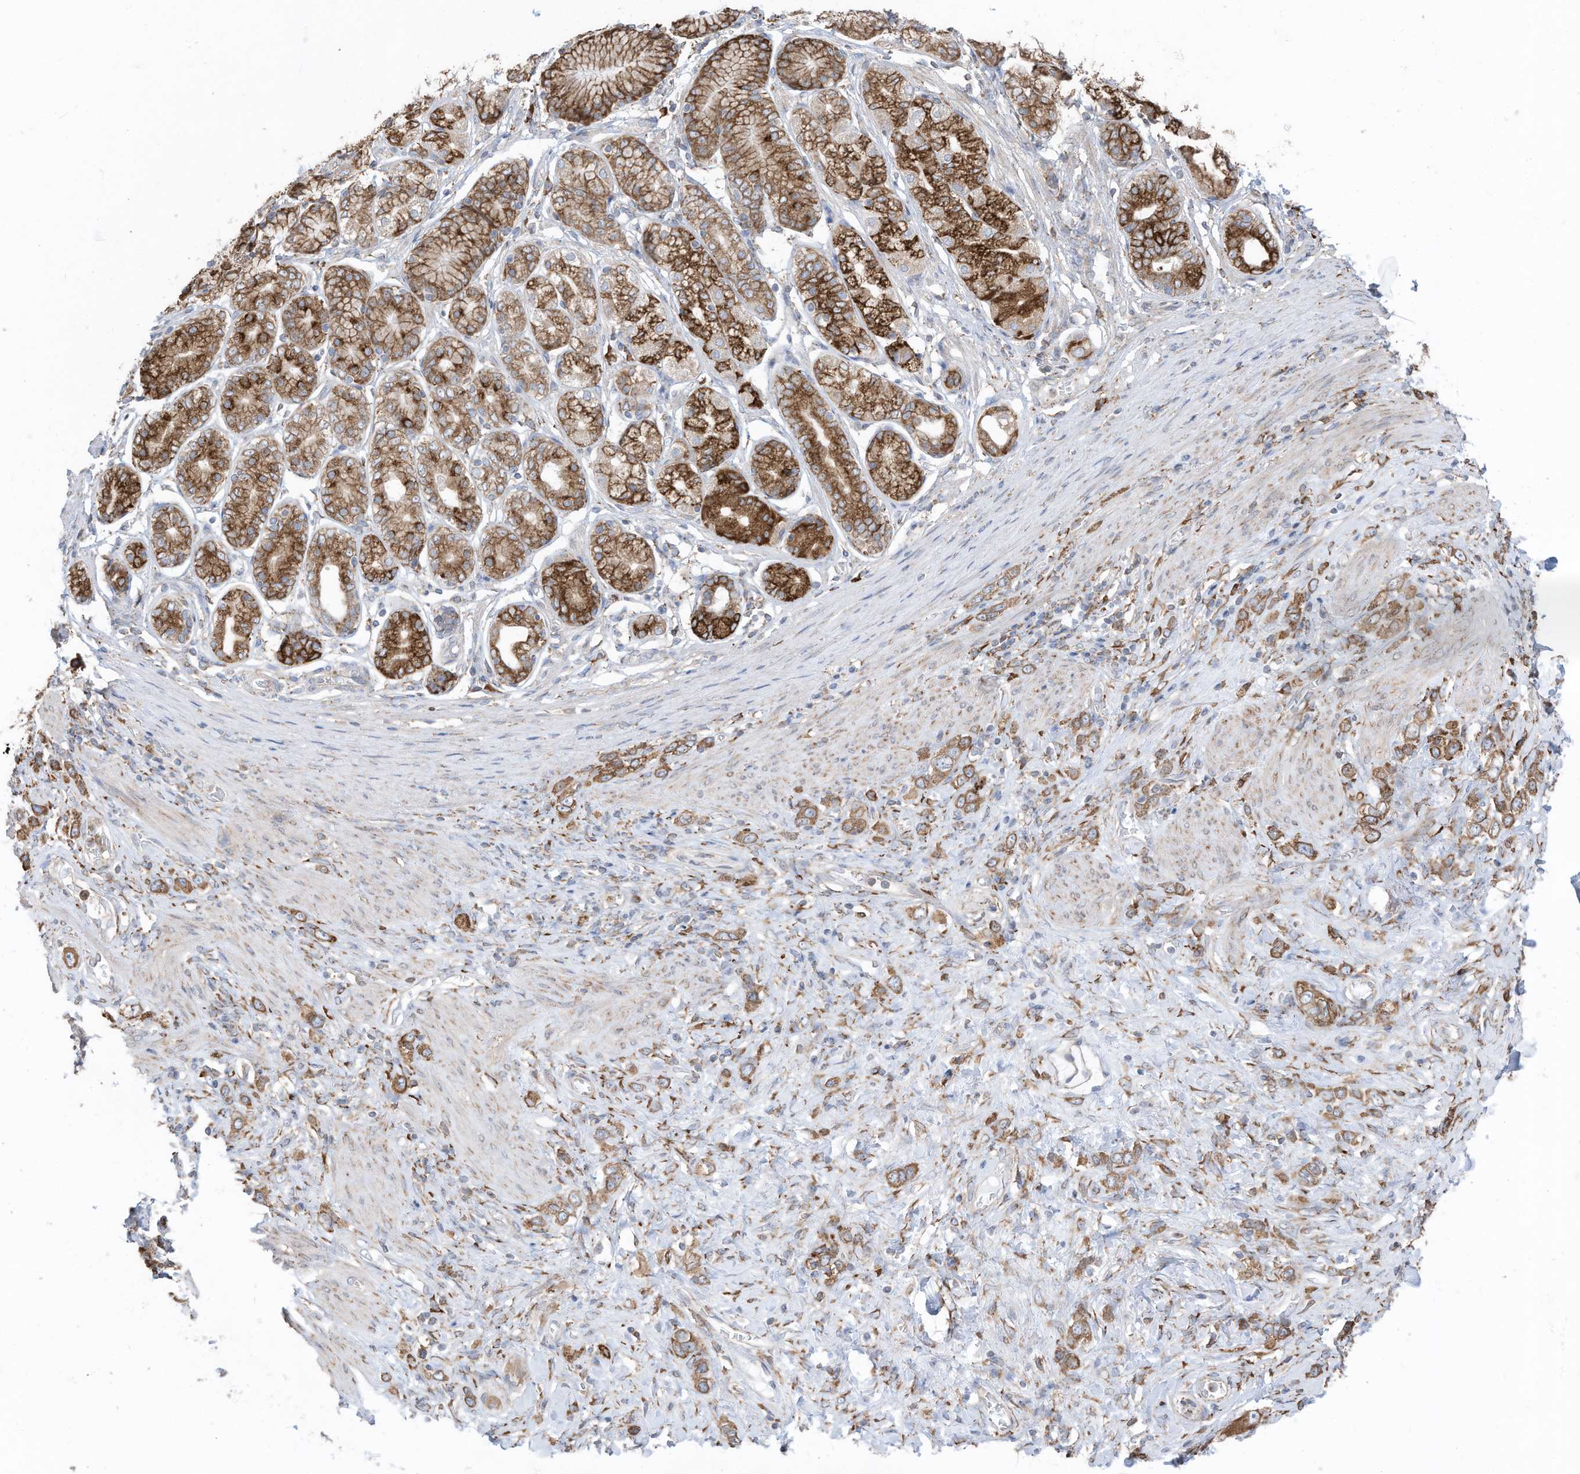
{"staining": {"intensity": "moderate", "quantity": ">75%", "location": "cytoplasmic/membranous"}, "tissue": "stomach cancer", "cell_type": "Tumor cells", "image_type": "cancer", "snomed": [{"axis": "morphology", "description": "Normal tissue, NOS"}, {"axis": "morphology", "description": "Adenocarcinoma, NOS"}, {"axis": "topography", "description": "Stomach, upper"}, {"axis": "topography", "description": "Stomach"}], "caption": "This micrograph shows immunohistochemistry staining of human stomach cancer (adenocarcinoma), with medium moderate cytoplasmic/membranous staining in about >75% of tumor cells.", "gene": "ZNF354C", "patient": {"sex": "female", "age": 65}}